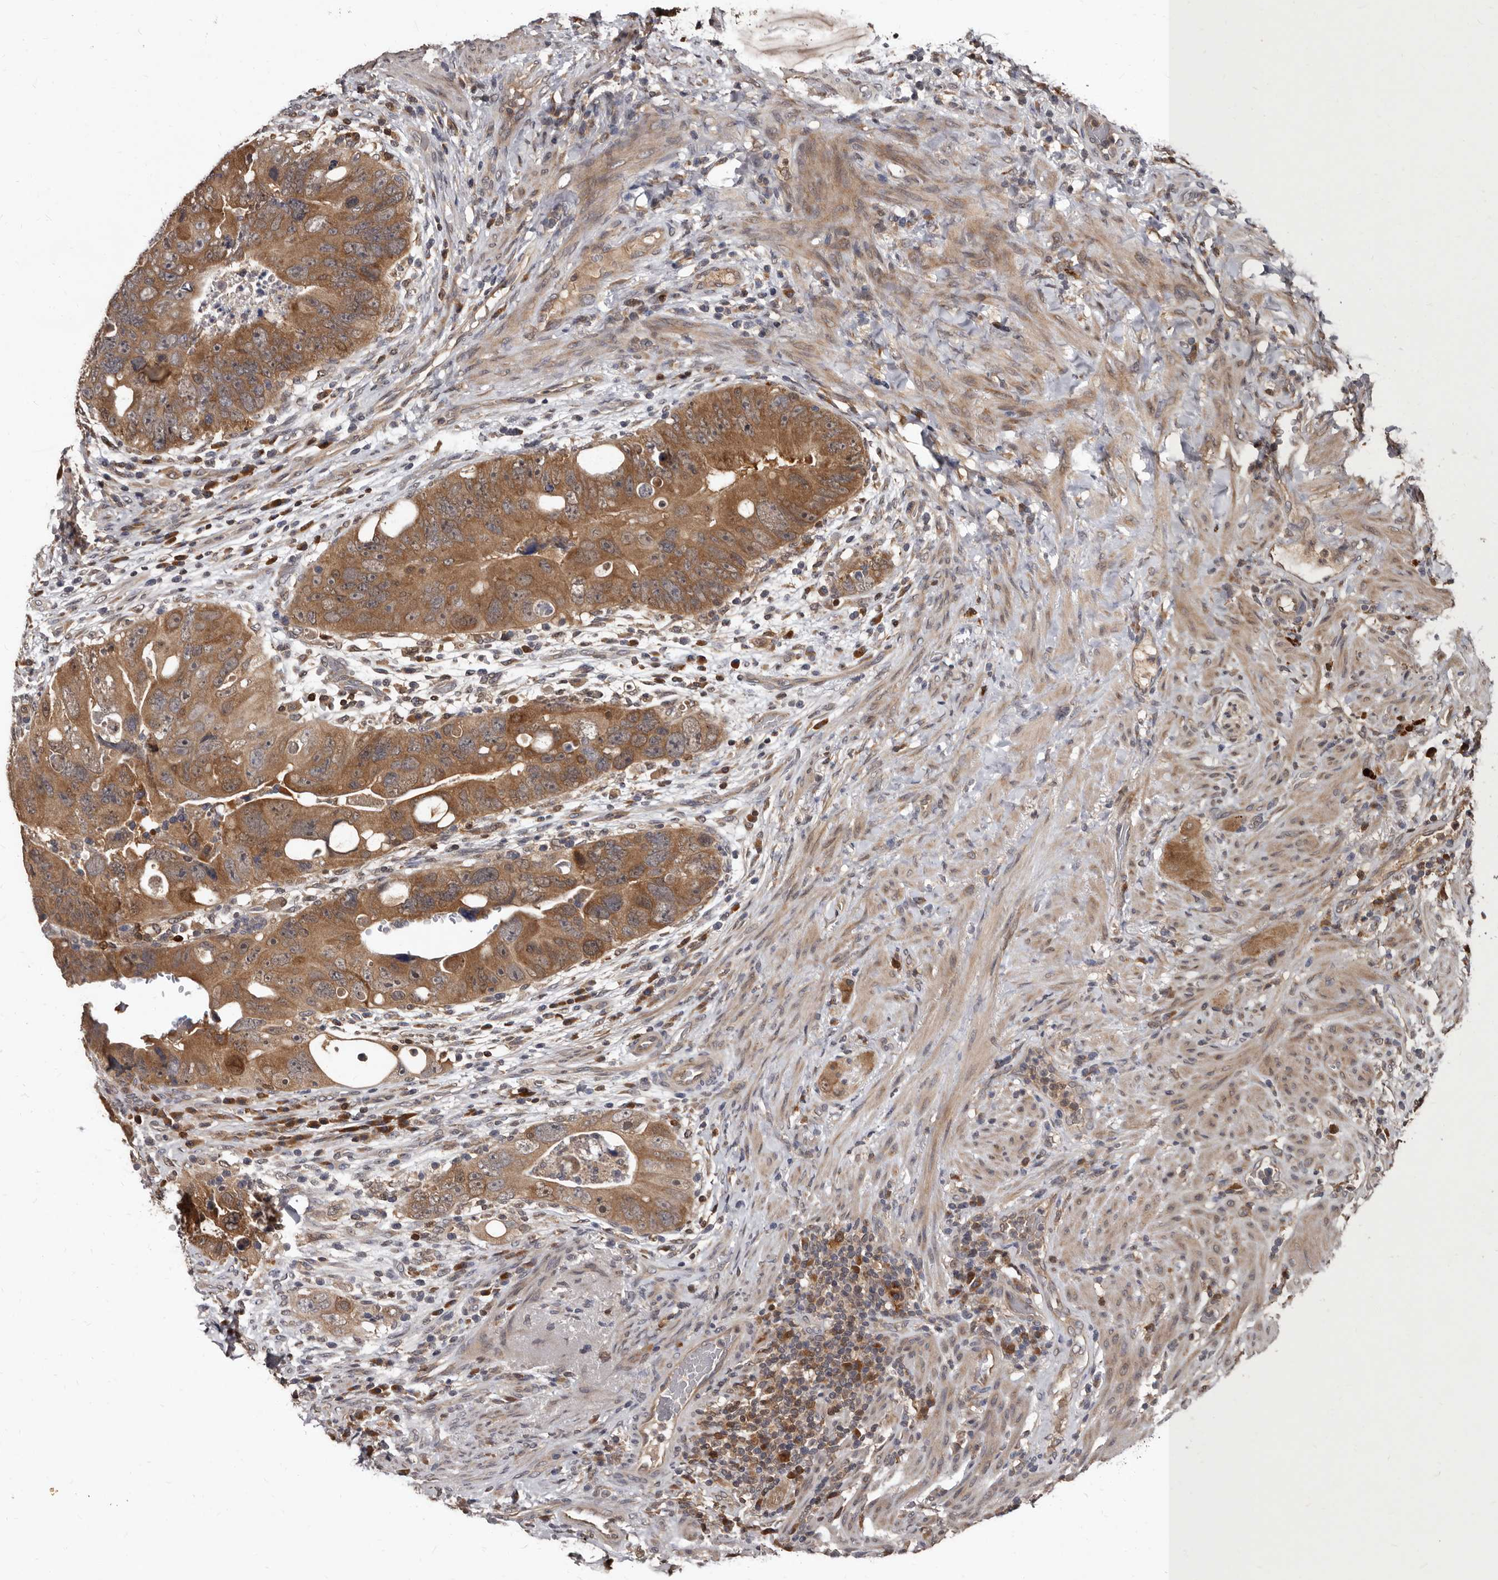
{"staining": {"intensity": "moderate", "quantity": ">75%", "location": "cytoplasmic/membranous"}, "tissue": "colorectal cancer", "cell_type": "Tumor cells", "image_type": "cancer", "snomed": [{"axis": "morphology", "description": "Adenocarcinoma, NOS"}, {"axis": "topography", "description": "Rectum"}], "caption": "DAB (3,3'-diaminobenzidine) immunohistochemical staining of human colorectal cancer demonstrates moderate cytoplasmic/membranous protein expression in about >75% of tumor cells.", "gene": "PMVK", "patient": {"sex": "male", "age": 59}}